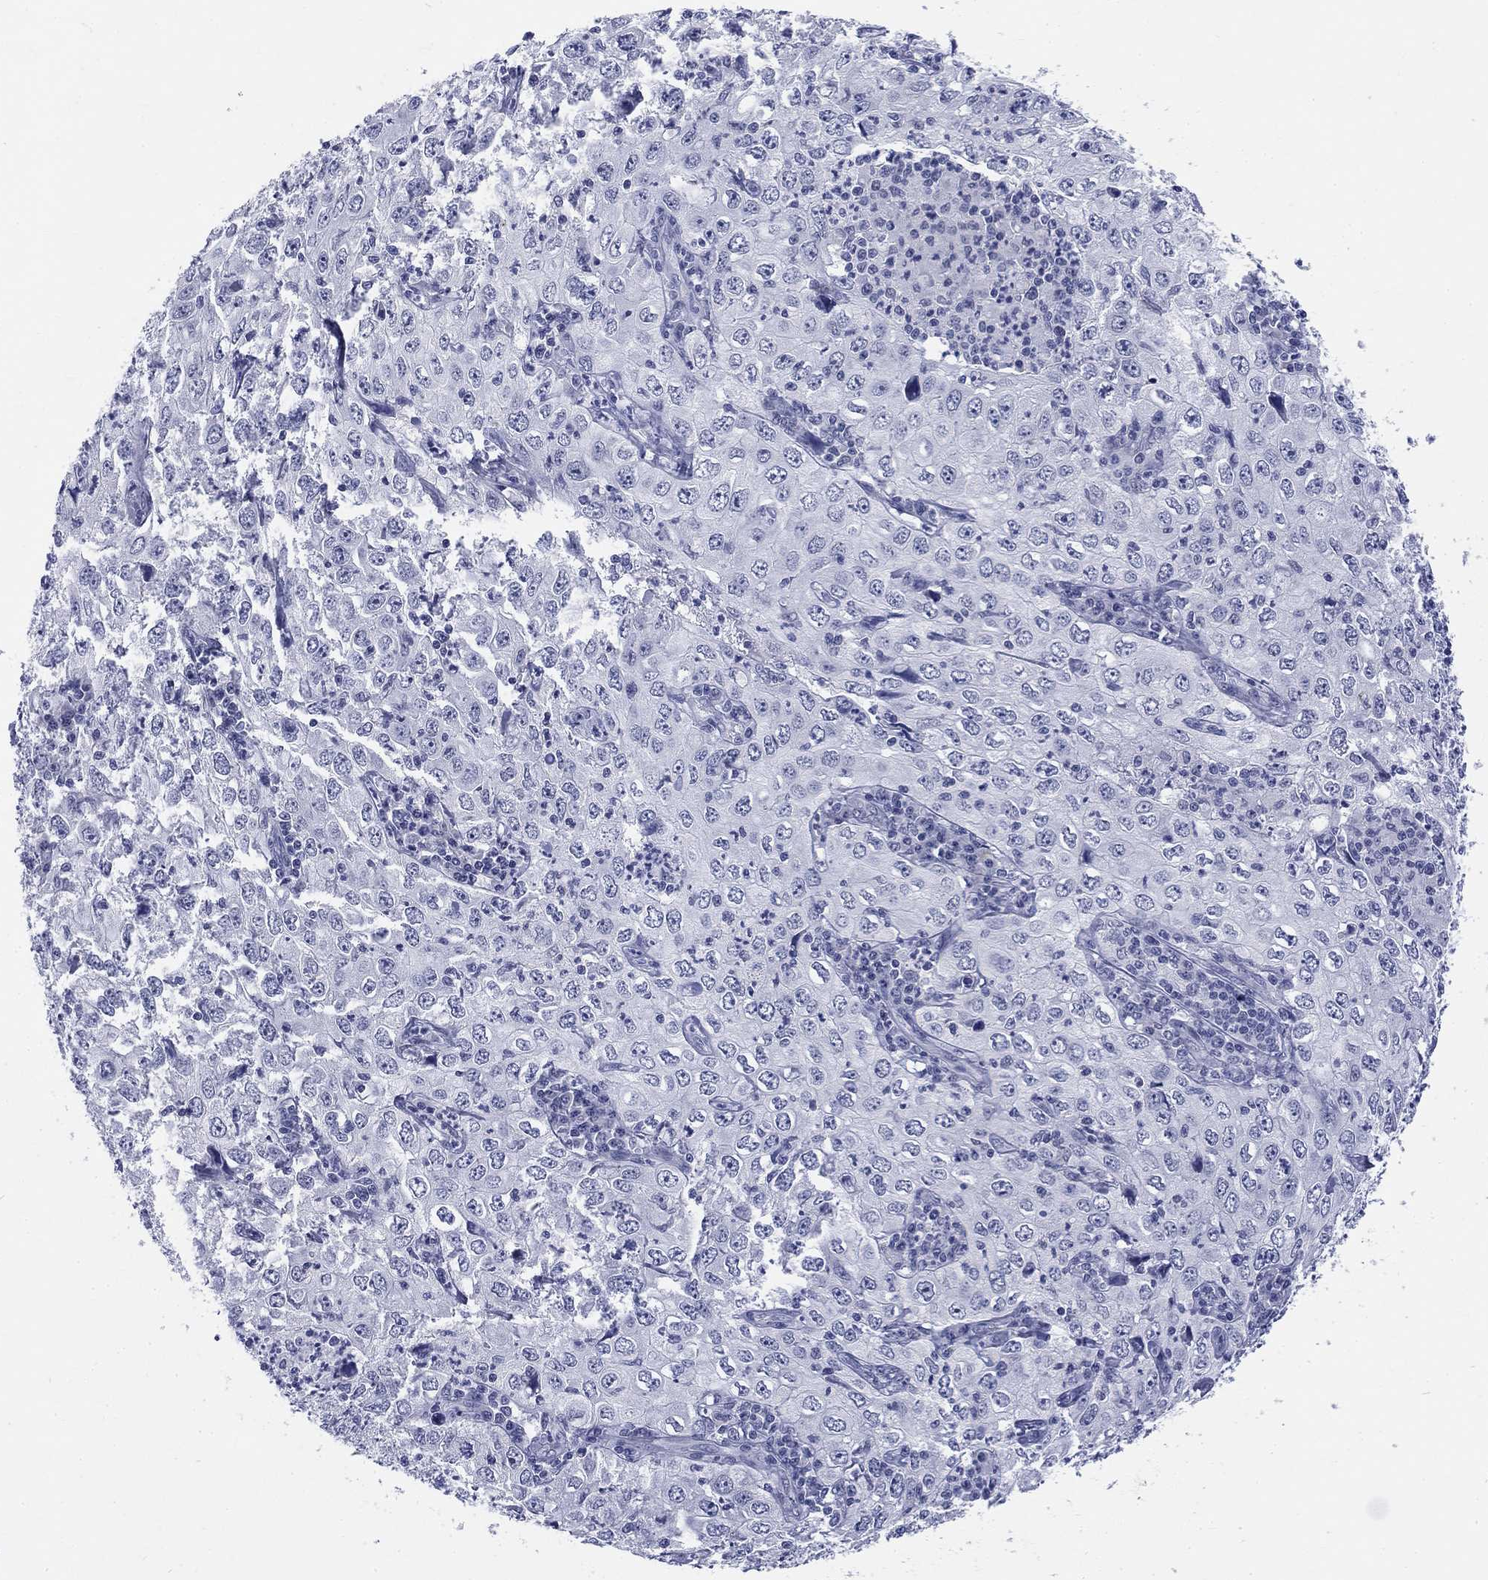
{"staining": {"intensity": "negative", "quantity": "none", "location": "none"}, "tissue": "cervical cancer", "cell_type": "Tumor cells", "image_type": "cancer", "snomed": [{"axis": "morphology", "description": "Squamous cell carcinoma, NOS"}, {"axis": "topography", "description": "Cervix"}], "caption": "The image reveals no staining of tumor cells in cervical cancer (squamous cell carcinoma).", "gene": "ECEL1", "patient": {"sex": "female", "age": 24}}